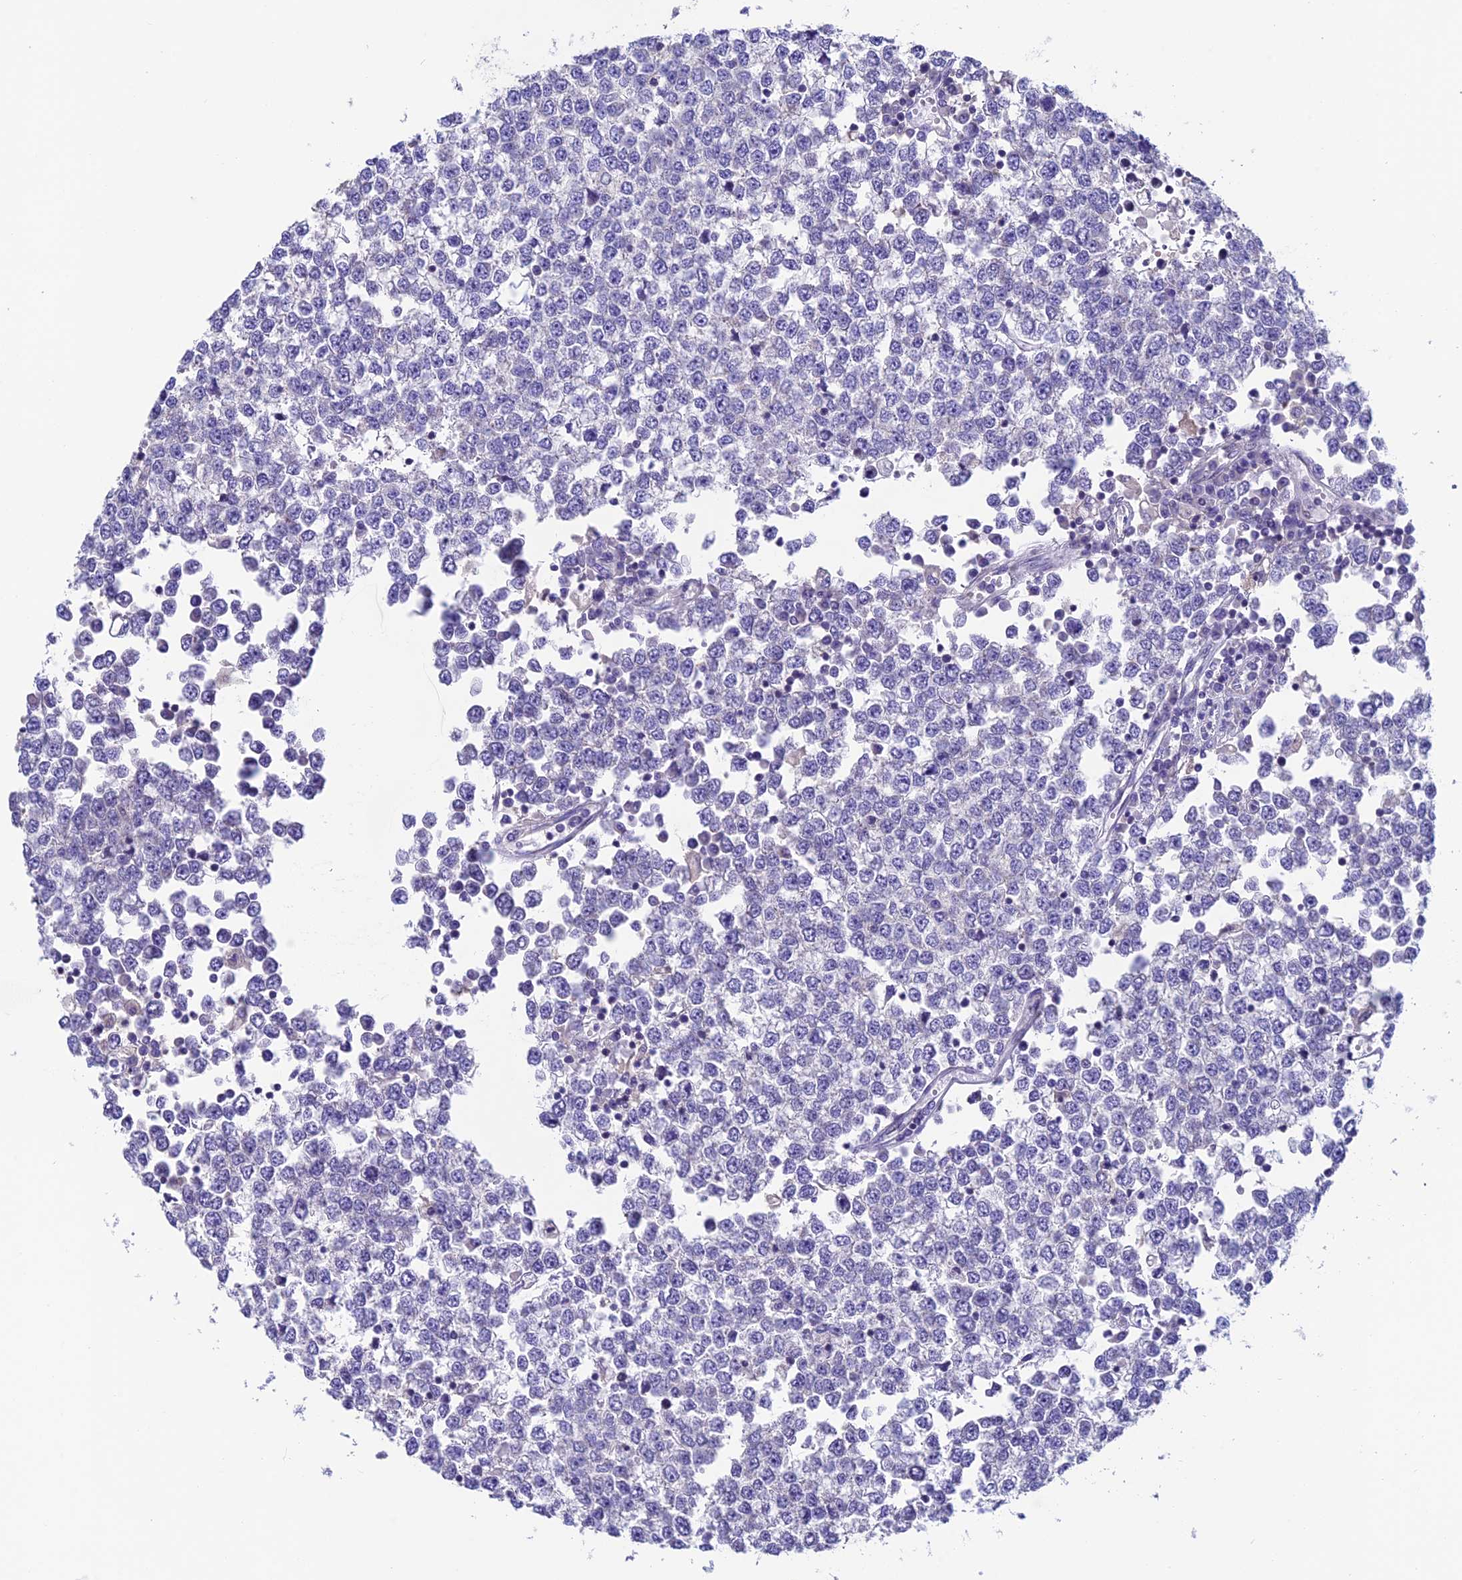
{"staining": {"intensity": "negative", "quantity": "none", "location": "none"}, "tissue": "testis cancer", "cell_type": "Tumor cells", "image_type": "cancer", "snomed": [{"axis": "morphology", "description": "Seminoma, NOS"}, {"axis": "topography", "description": "Testis"}], "caption": "High magnification brightfield microscopy of testis cancer stained with DAB (3,3'-diaminobenzidine) (brown) and counterstained with hematoxylin (blue): tumor cells show no significant expression.", "gene": "FAM178B", "patient": {"sex": "male", "age": 65}}